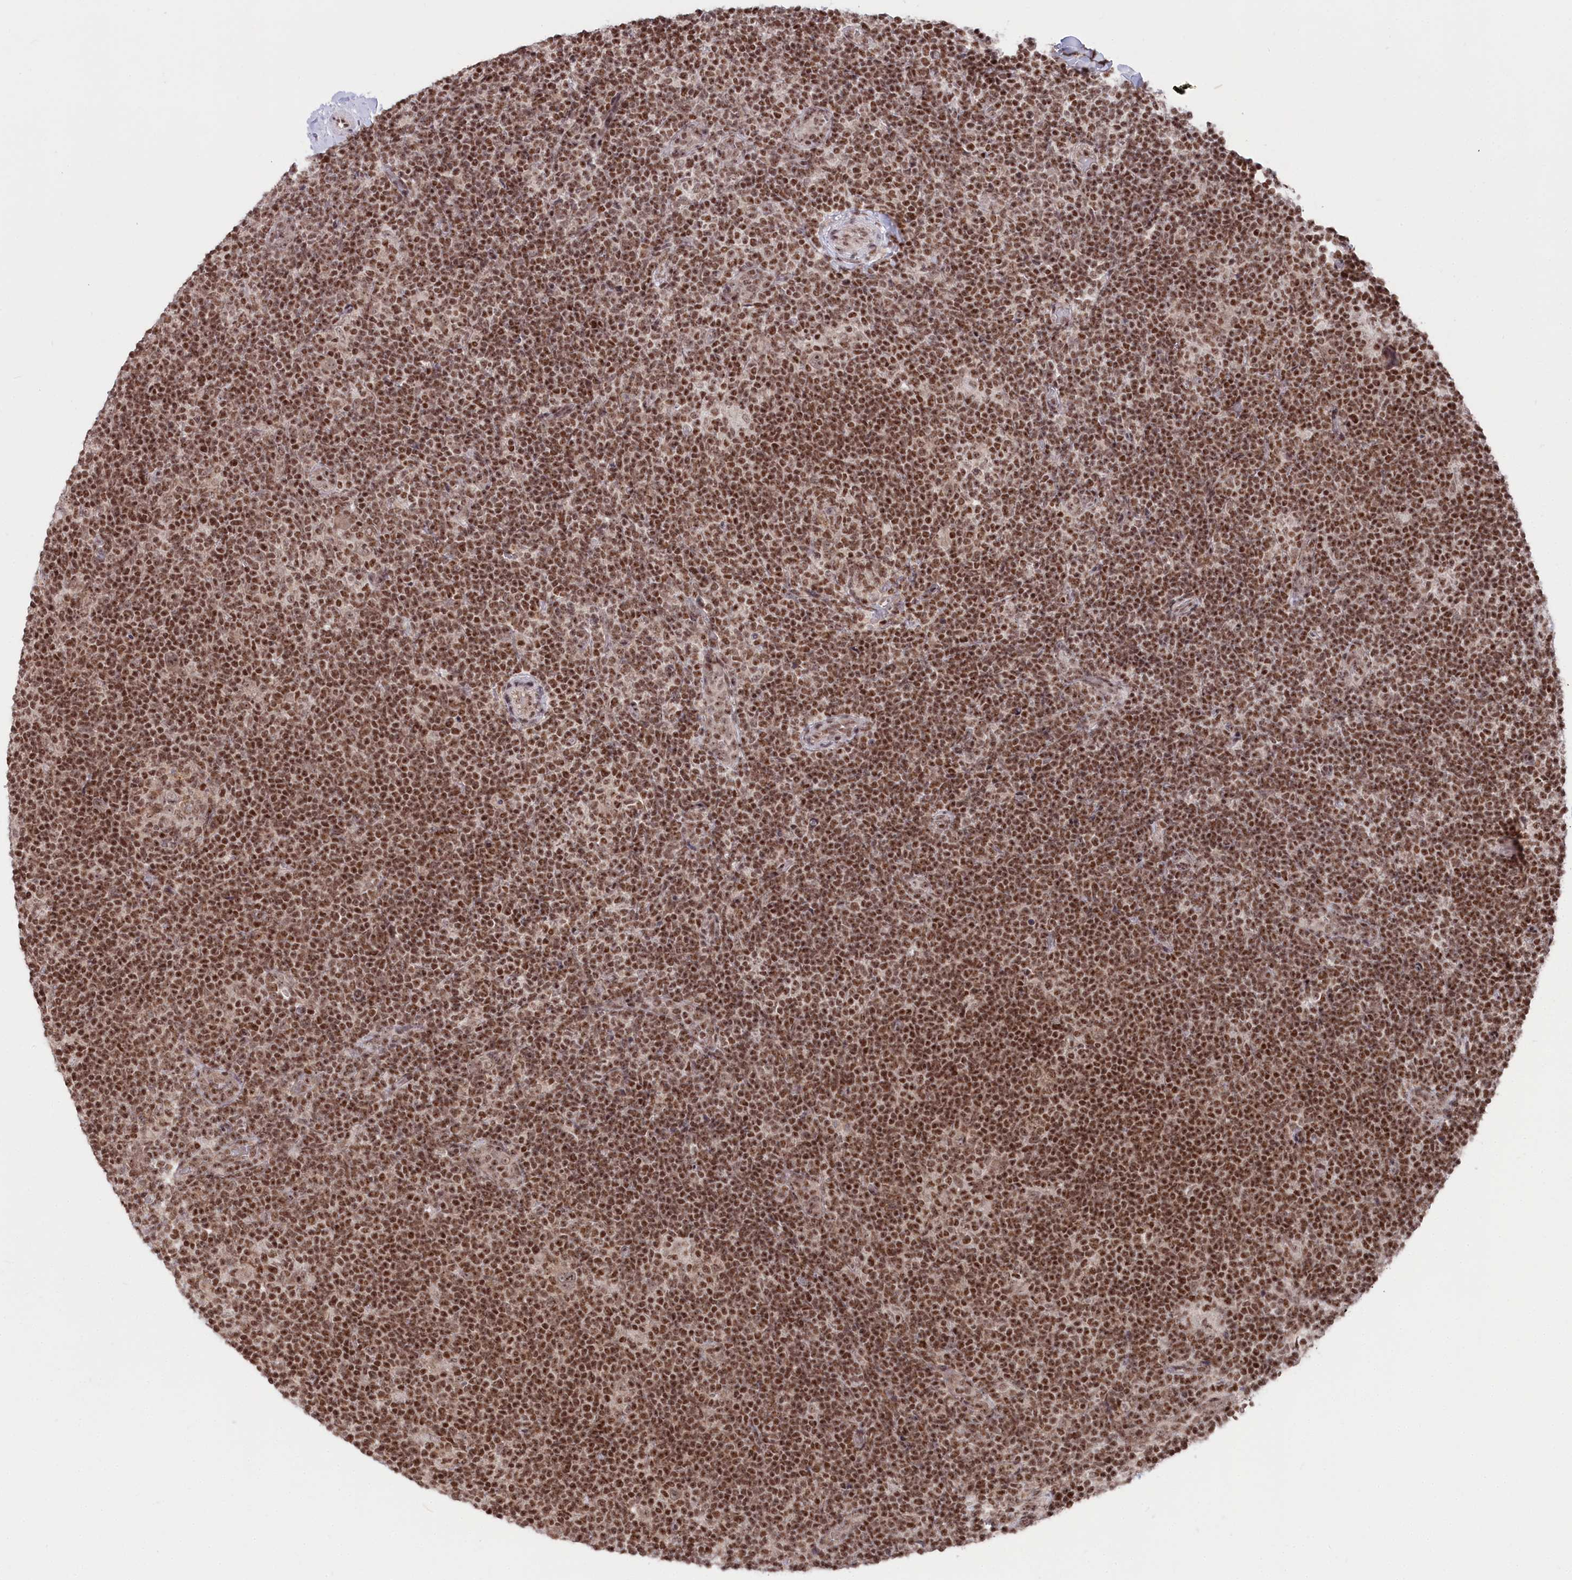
{"staining": {"intensity": "moderate", "quantity": "25%-75%", "location": "nuclear"}, "tissue": "lymphoma", "cell_type": "Tumor cells", "image_type": "cancer", "snomed": [{"axis": "morphology", "description": "Hodgkin's disease, NOS"}, {"axis": "topography", "description": "Lymph node"}], "caption": "Human Hodgkin's disease stained with a brown dye demonstrates moderate nuclear positive expression in approximately 25%-75% of tumor cells.", "gene": "CGGBP1", "patient": {"sex": "female", "age": 57}}